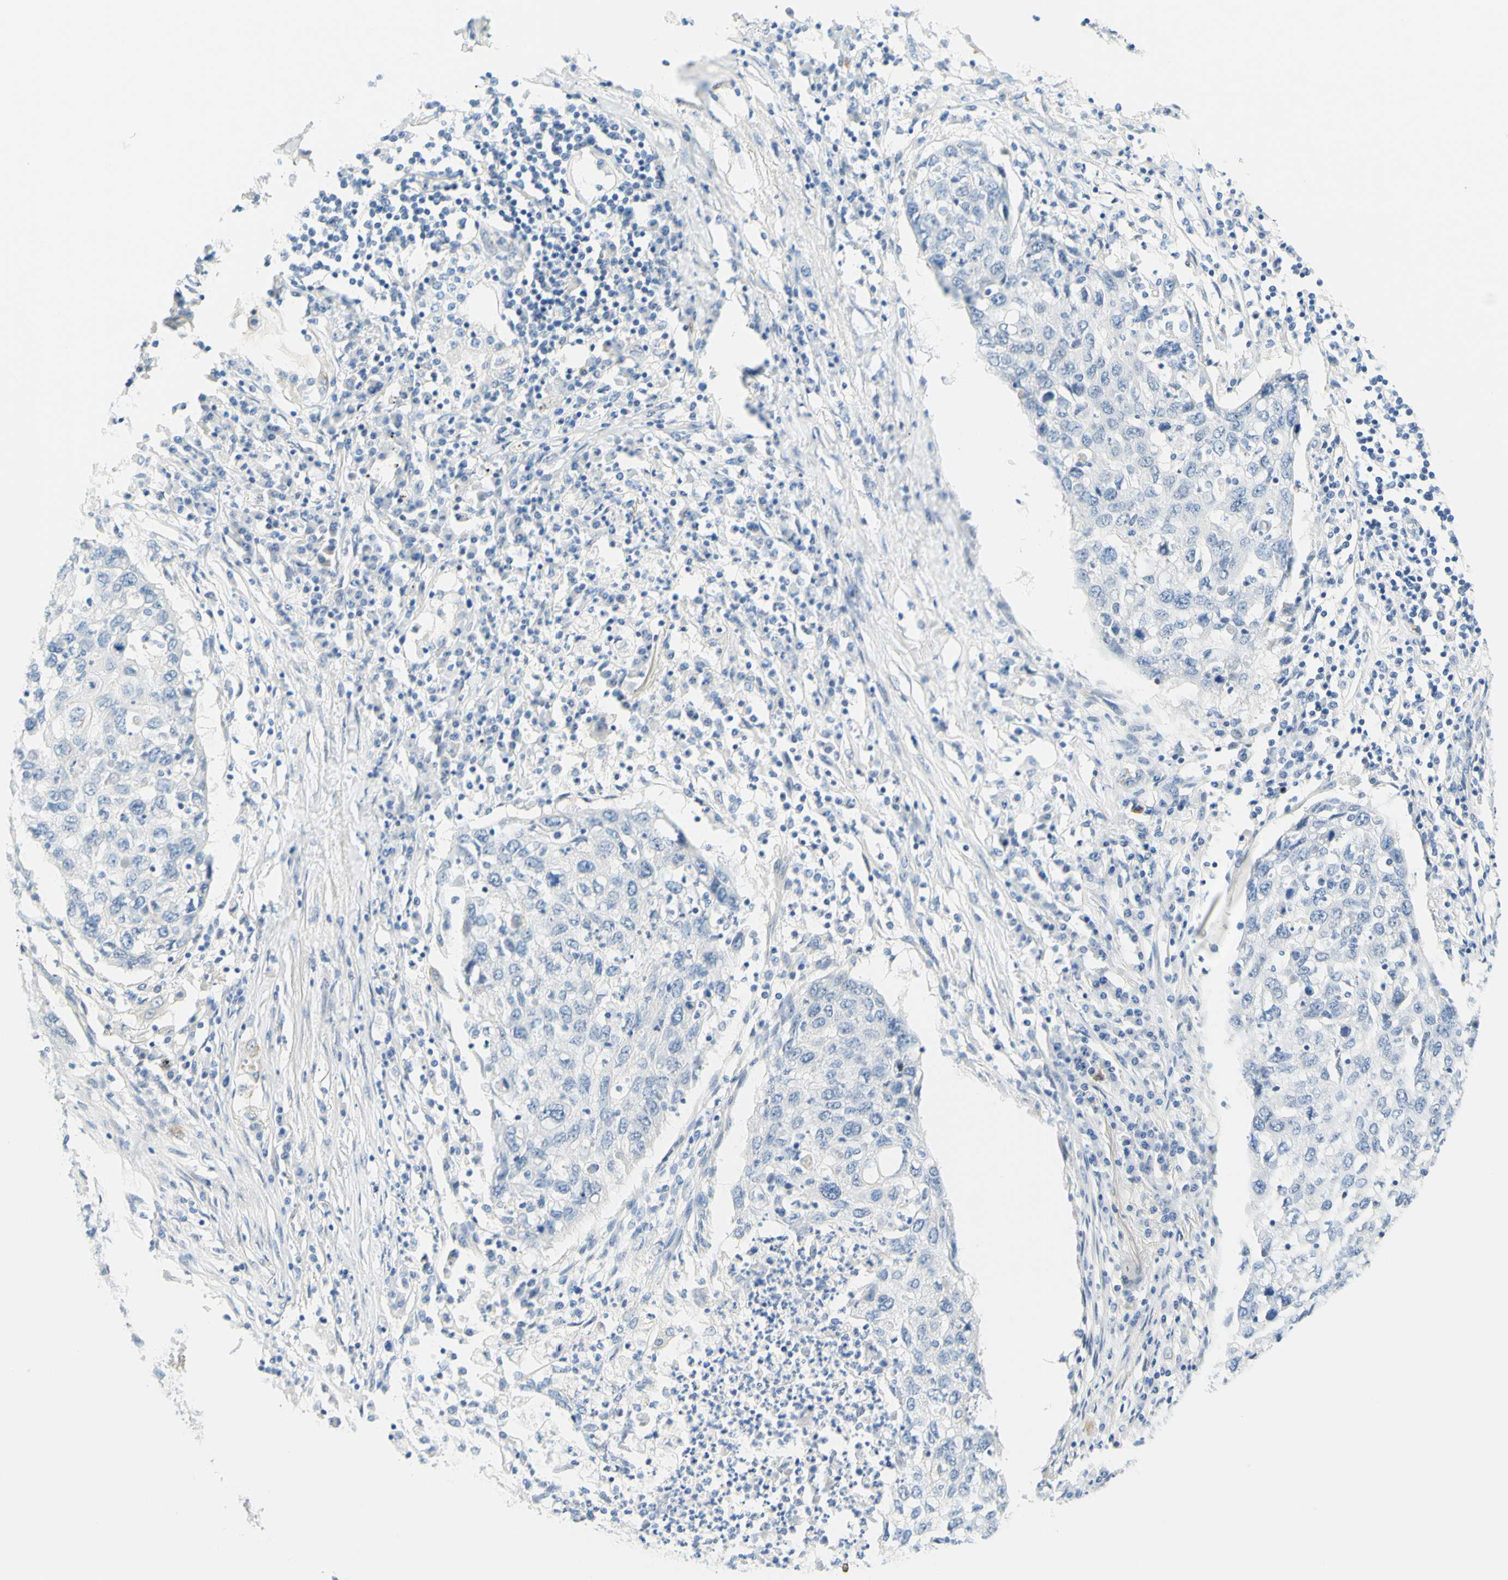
{"staining": {"intensity": "negative", "quantity": "none", "location": "none"}, "tissue": "lung cancer", "cell_type": "Tumor cells", "image_type": "cancer", "snomed": [{"axis": "morphology", "description": "Squamous cell carcinoma, NOS"}, {"axis": "topography", "description": "Lung"}], "caption": "Lung cancer stained for a protein using immunohistochemistry (IHC) exhibits no staining tumor cells.", "gene": "ENTREP2", "patient": {"sex": "female", "age": 63}}